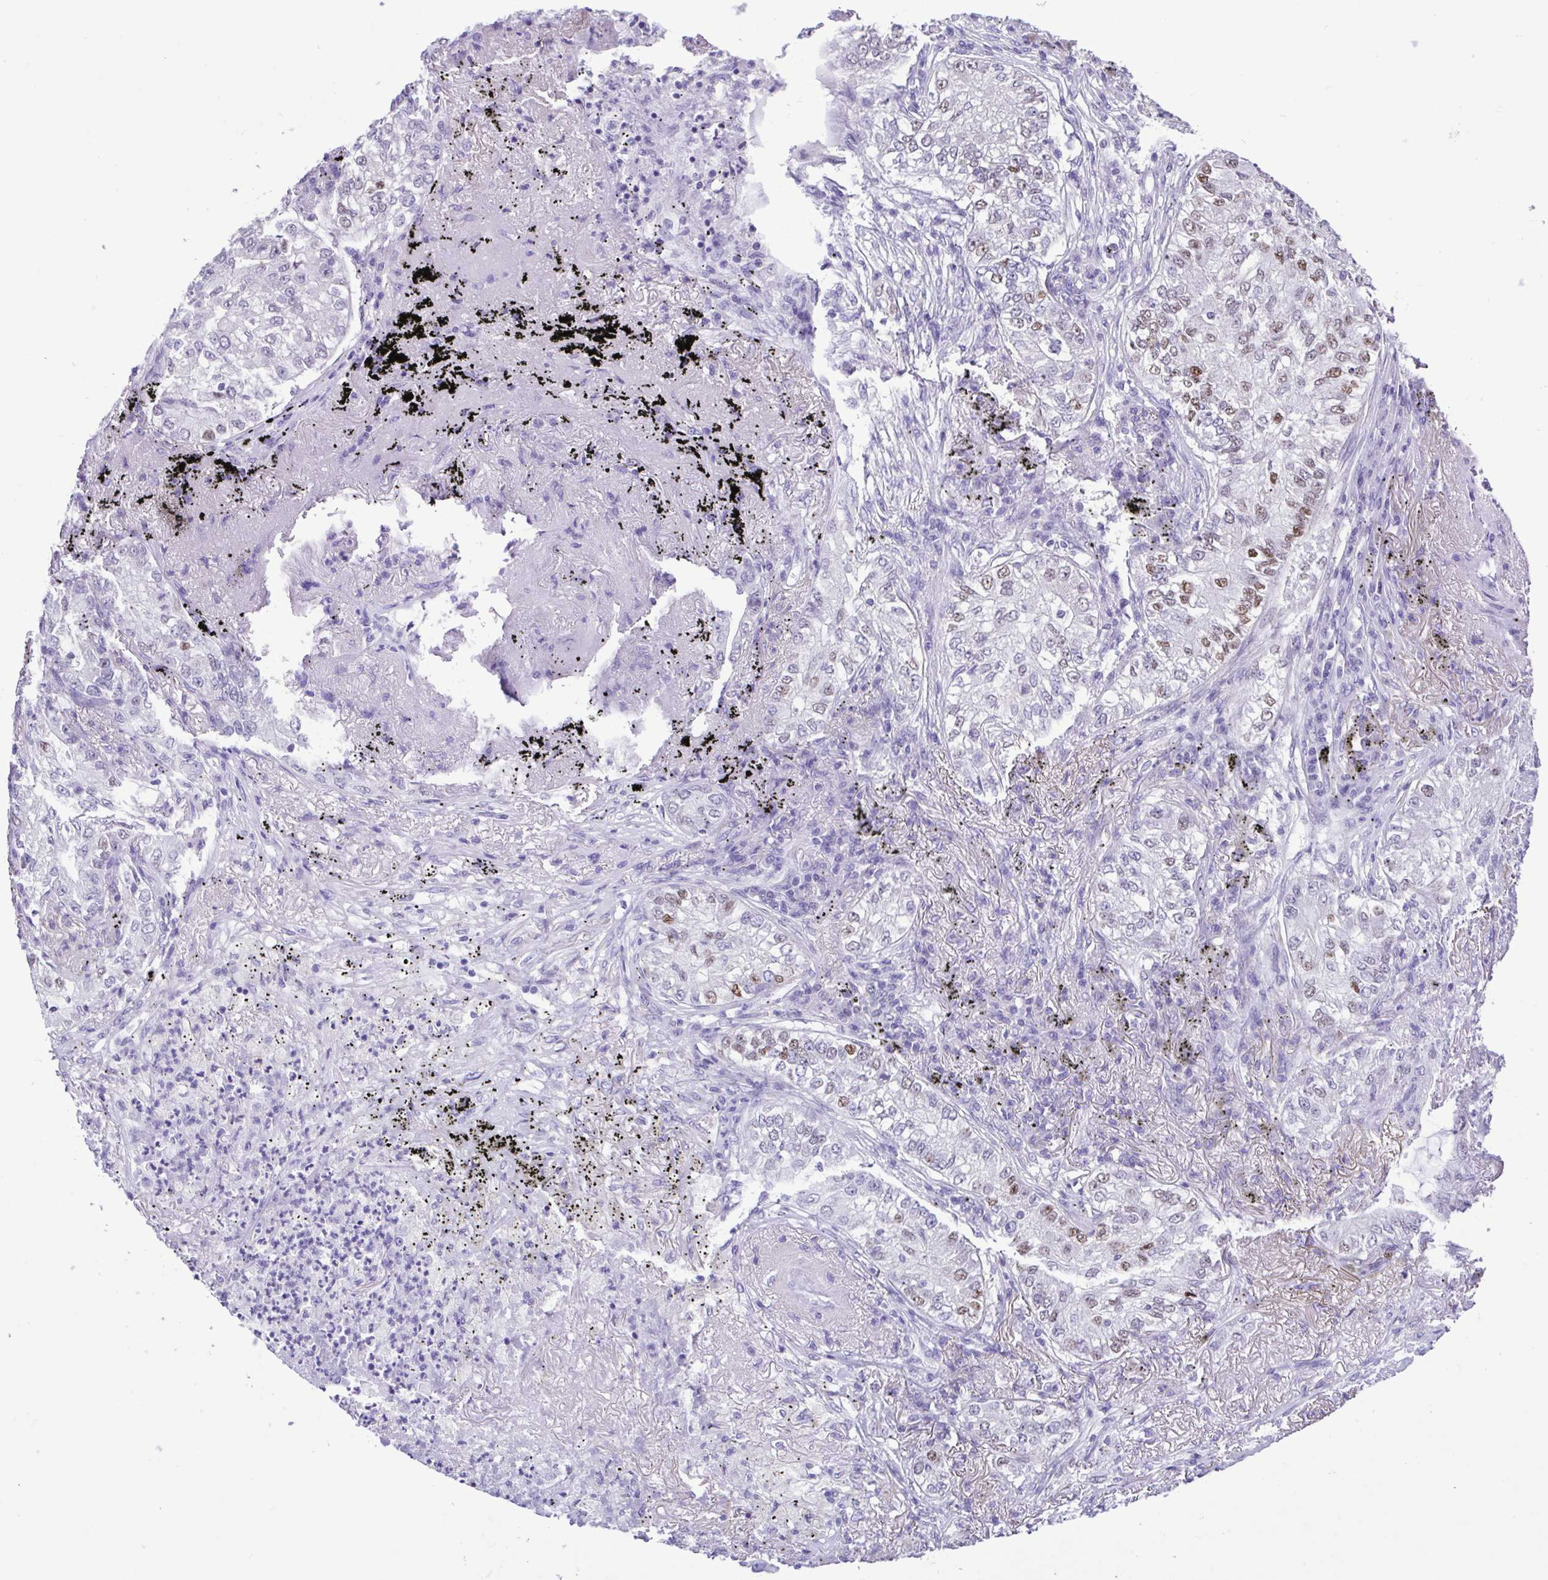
{"staining": {"intensity": "moderate", "quantity": "<25%", "location": "nuclear"}, "tissue": "lung cancer", "cell_type": "Tumor cells", "image_type": "cancer", "snomed": [{"axis": "morphology", "description": "Adenocarcinoma, NOS"}, {"axis": "topography", "description": "Lung"}], "caption": "A photomicrograph of lung cancer stained for a protein exhibits moderate nuclear brown staining in tumor cells.", "gene": "CBY2", "patient": {"sex": "female", "age": 73}}